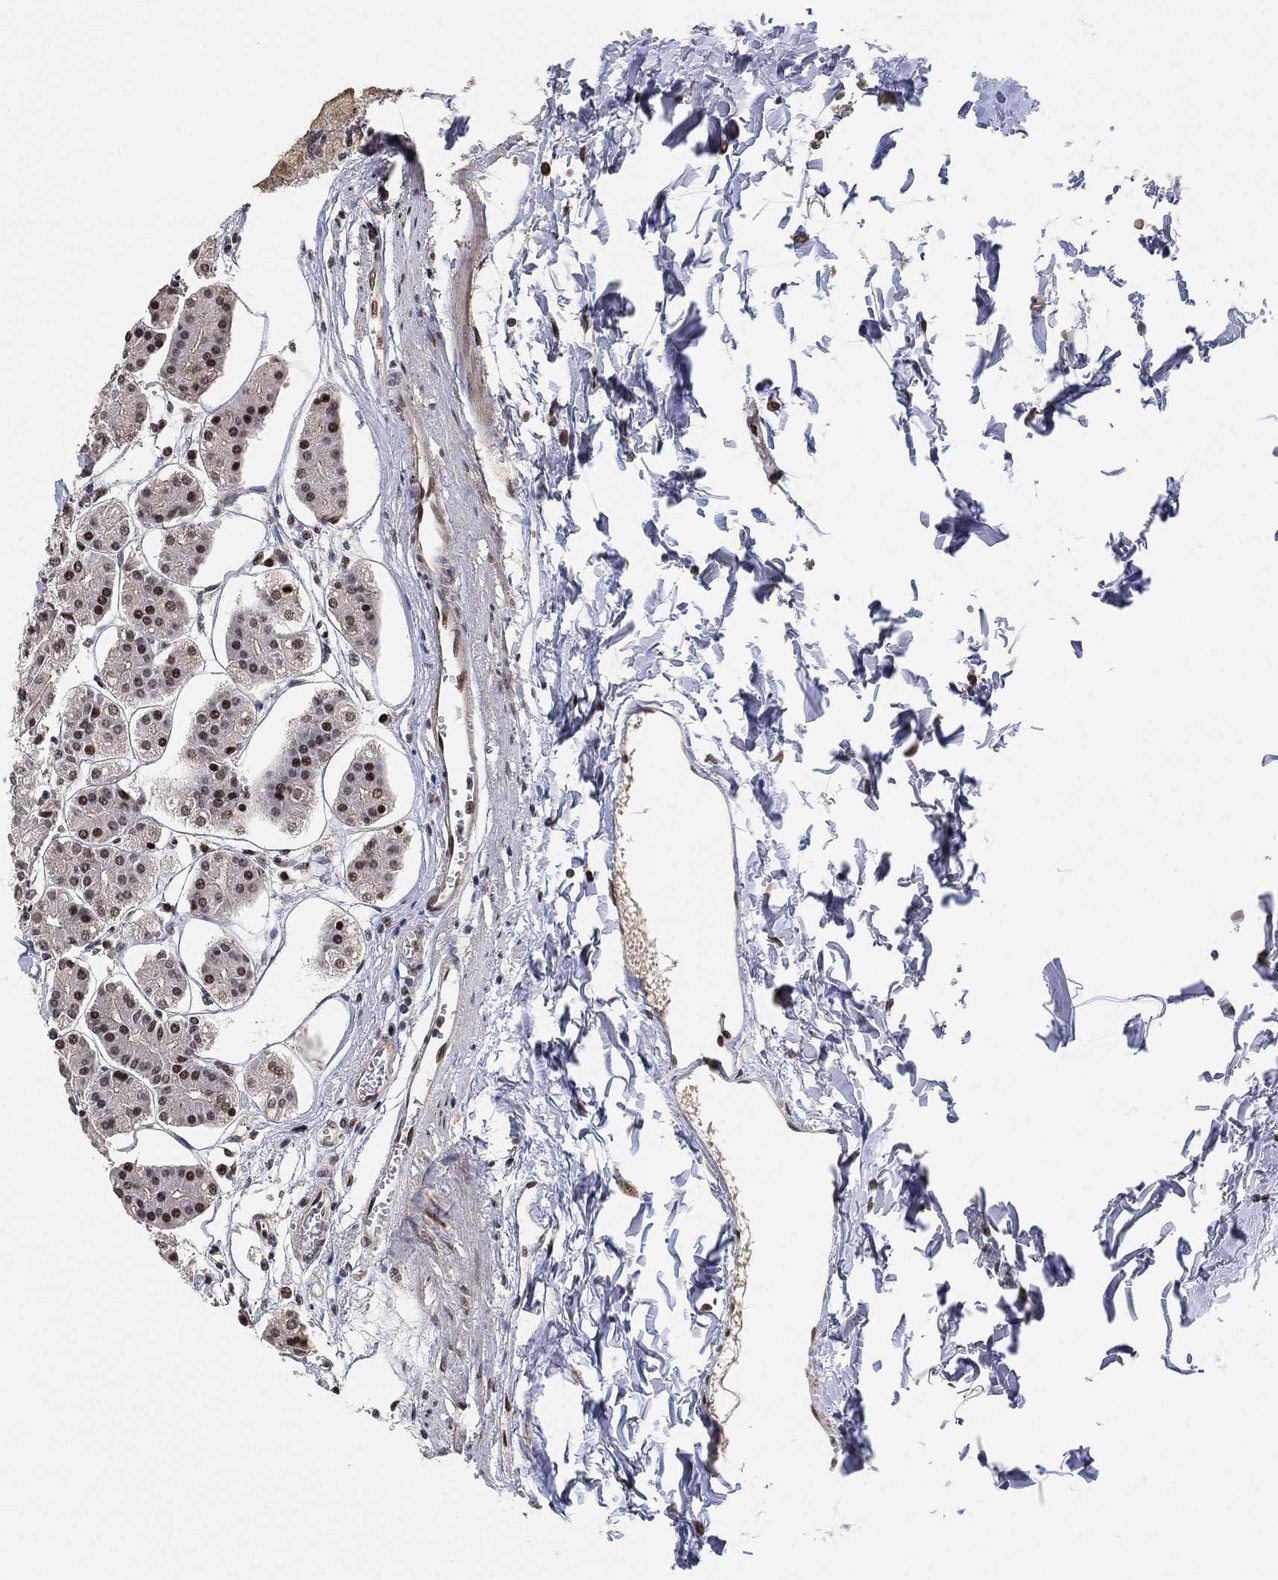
{"staining": {"intensity": "moderate", "quantity": "25%-75%", "location": "nuclear"}, "tissue": "stomach", "cell_type": "Glandular cells", "image_type": "normal", "snomed": [{"axis": "morphology", "description": "Normal tissue, NOS"}, {"axis": "topography", "description": "Skeletal muscle"}, {"axis": "topography", "description": "Stomach"}], "caption": "Immunohistochemical staining of normal stomach demonstrates 25%-75% levels of moderate nuclear protein positivity in approximately 25%-75% of glandular cells.", "gene": "ZSCAN30", "patient": {"sex": "female", "age": 57}}